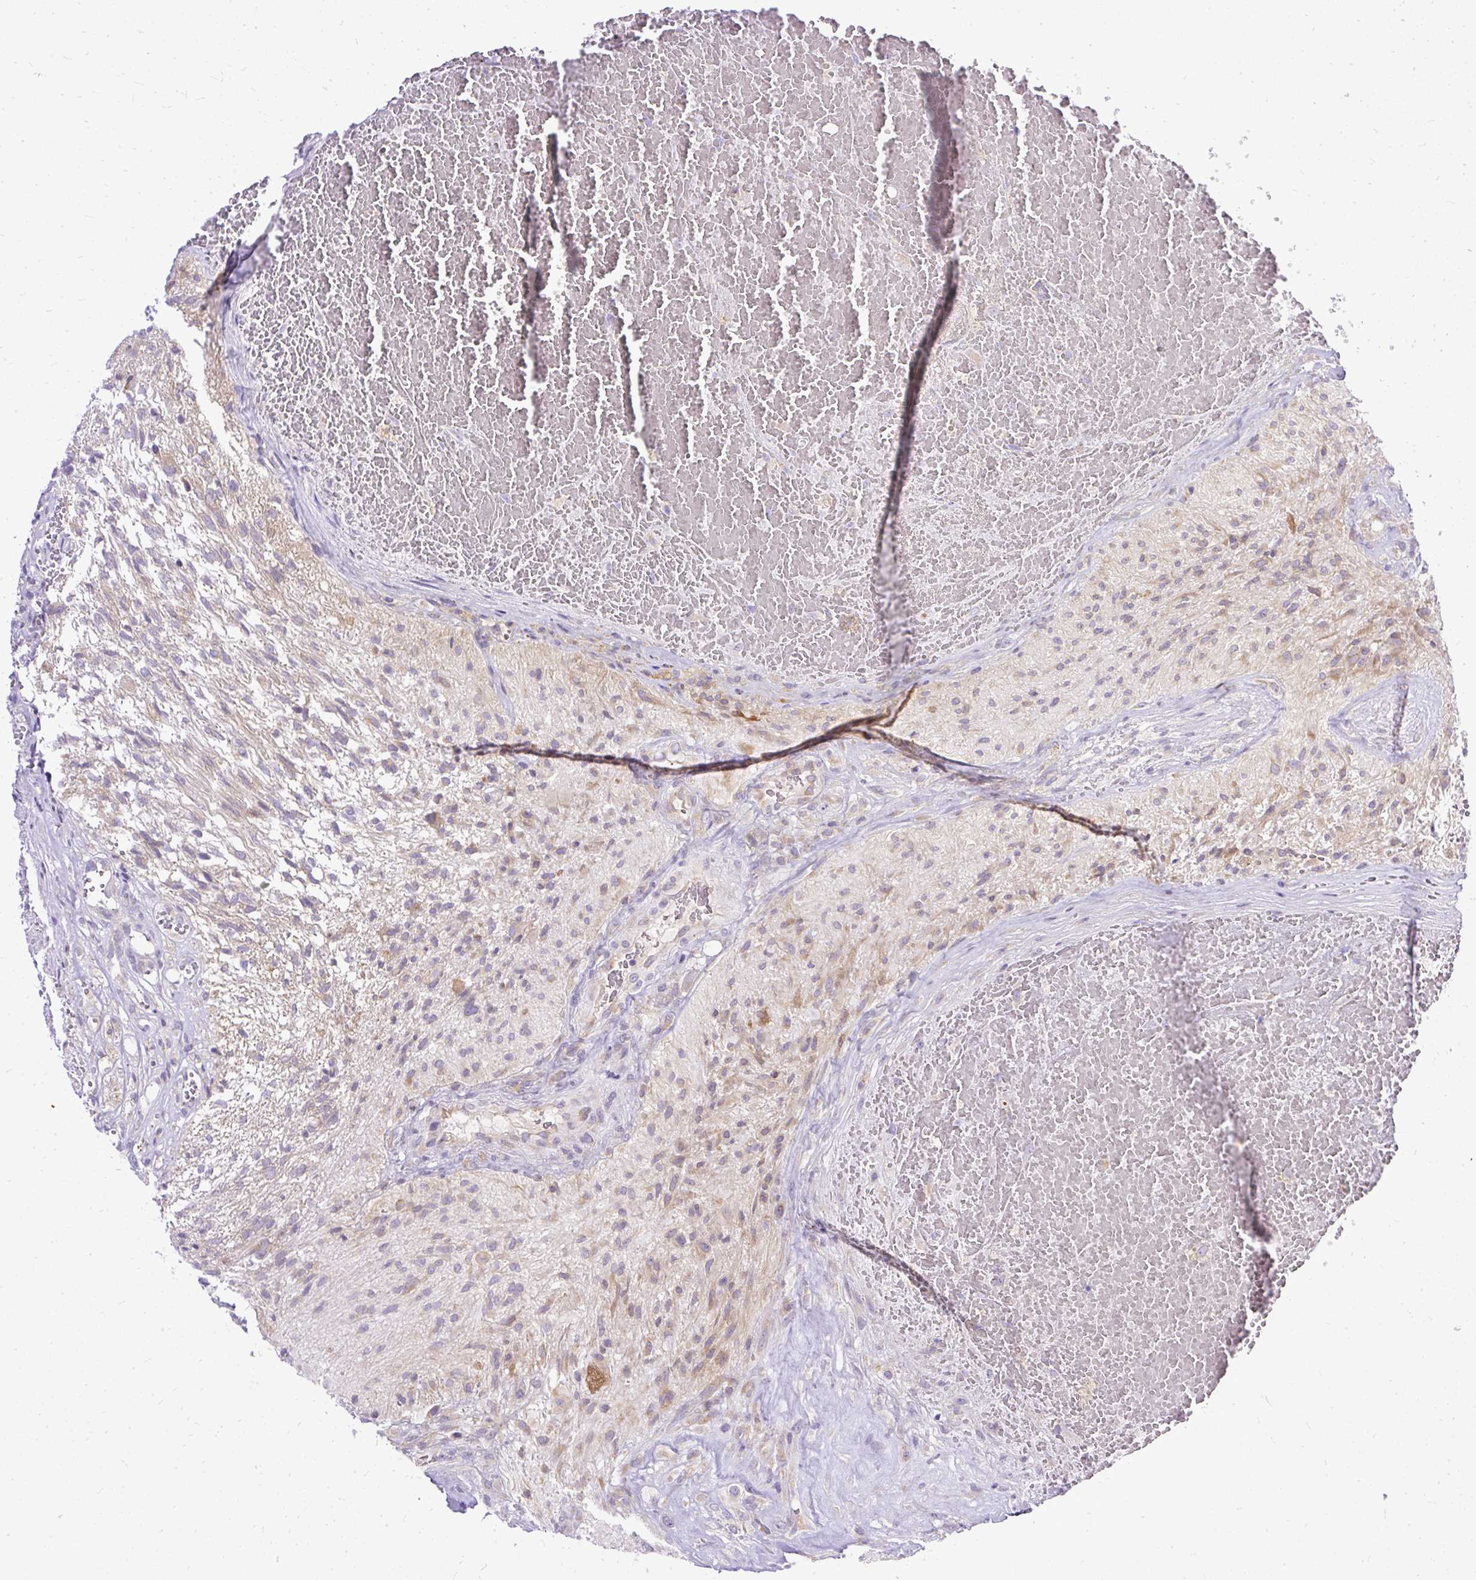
{"staining": {"intensity": "weak", "quantity": "25%-75%", "location": "cytoplasmic/membranous"}, "tissue": "glioma", "cell_type": "Tumor cells", "image_type": "cancer", "snomed": [{"axis": "morphology", "description": "Glioma, malignant, High grade"}, {"axis": "topography", "description": "Brain"}], "caption": "There is low levels of weak cytoplasmic/membranous expression in tumor cells of high-grade glioma (malignant), as demonstrated by immunohistochemical staining (brown color).", "gene": "AMFR", "patient": {"sex": "male", "age": 56}}